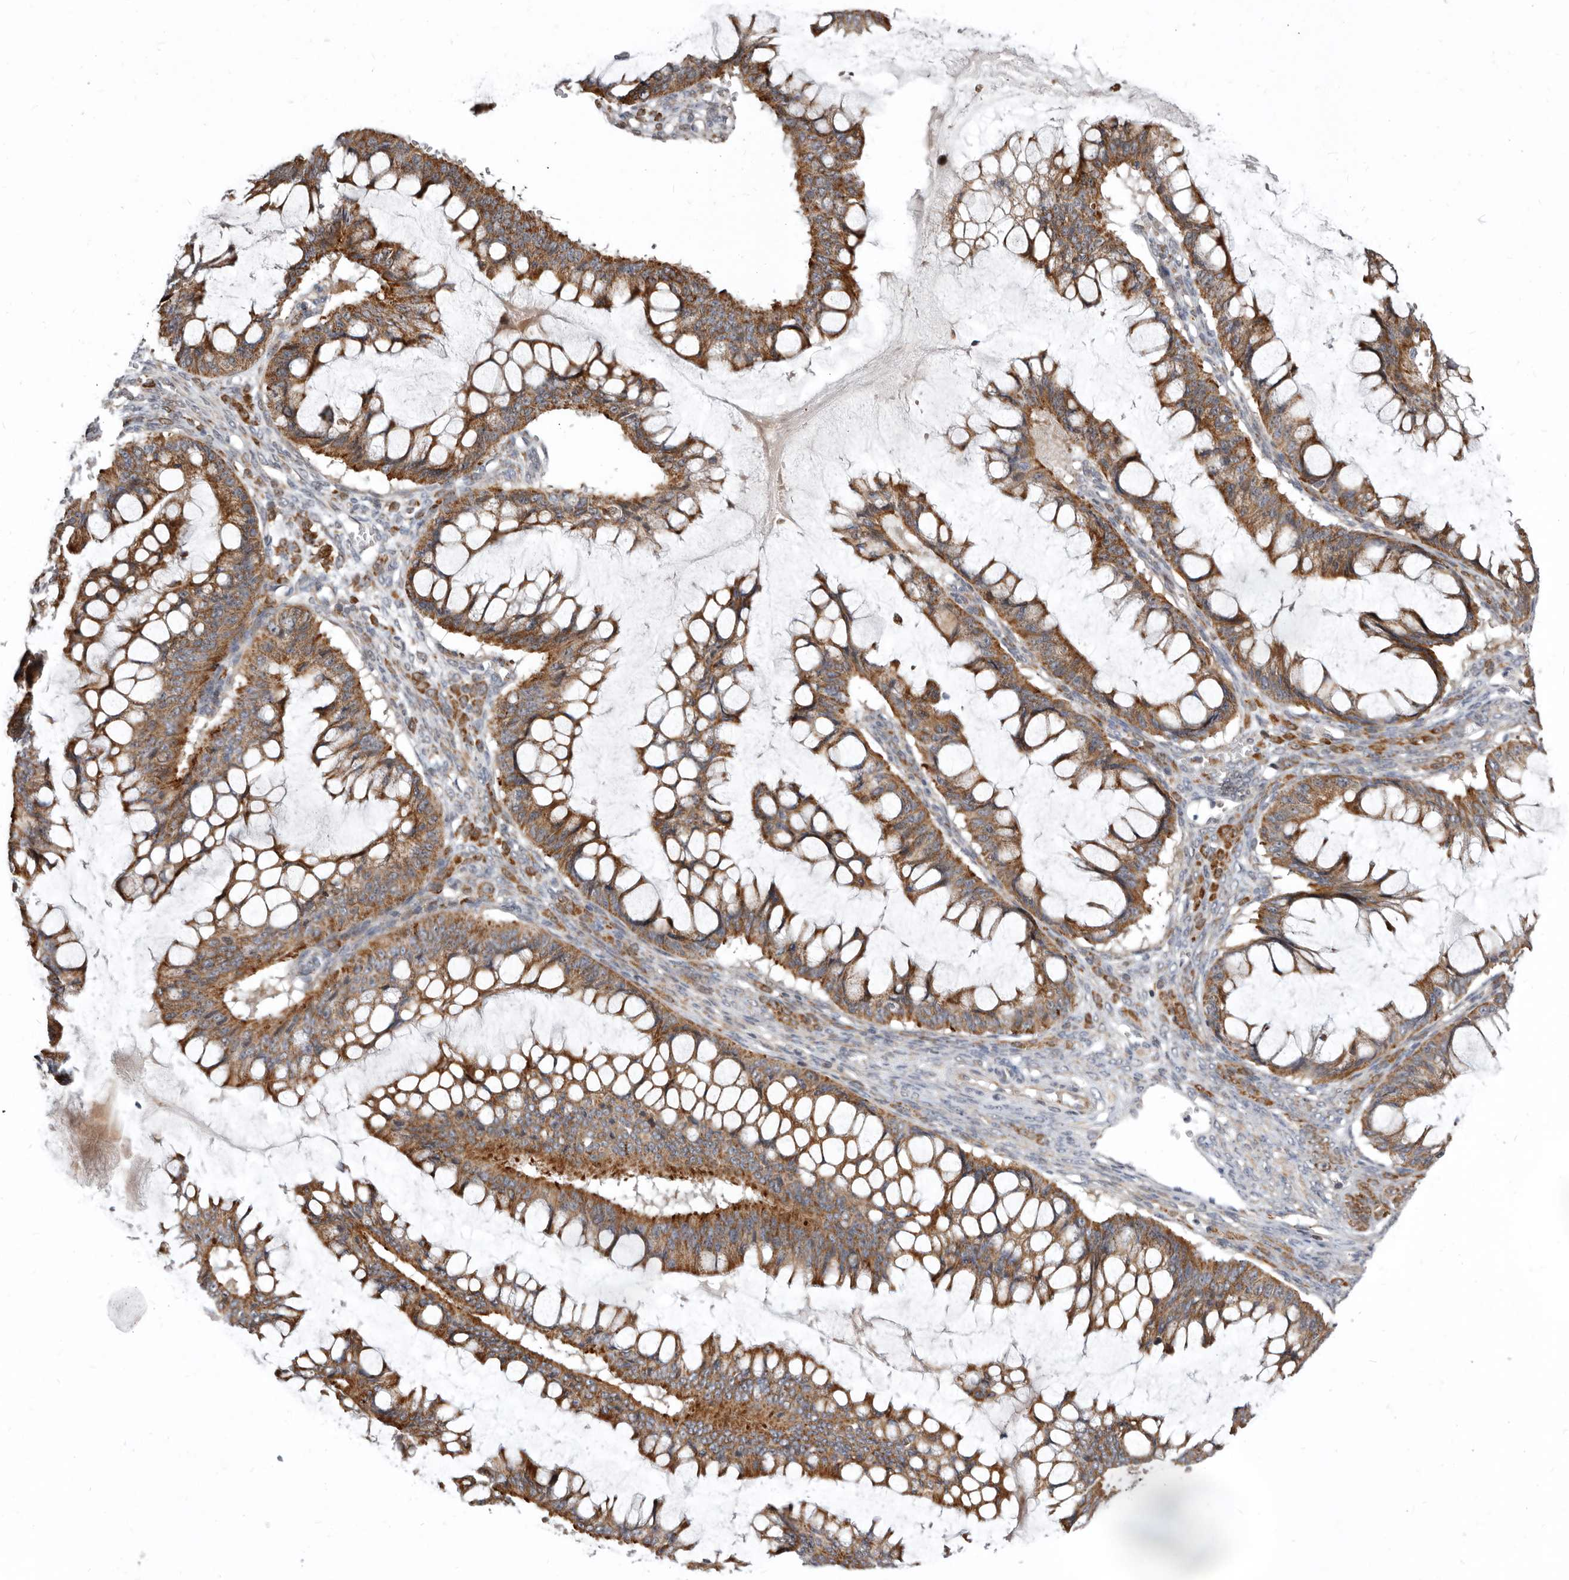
{"staining": {"intensity": "moderate", "quantity": ">75%", "location": "cytoplasmic/membranous"}, "tissue": "ovarian cancer", "cell_type": "Tumor cells", "image_type": "cancer", "snomed": [{"axis": "morphology", "description": "Cystadenocarcinoma, mucinous, NOS"}, {"axis": "topography", "description": "Ovary"}], "caption": "Immunohistochemistry (IHC) image of neoplastic tissue: mucinous cystadenocarcinoma (ovarian) stained using immunohistochemistry exhibits medium levels of moderate protein expression localized specifically in the cytoplasmic/membranous of tumor cells, appearing as a cytoplasmic/membranous brown color.", "gene": "SMC4", "patient": {"sex": "female", "age": 73}}